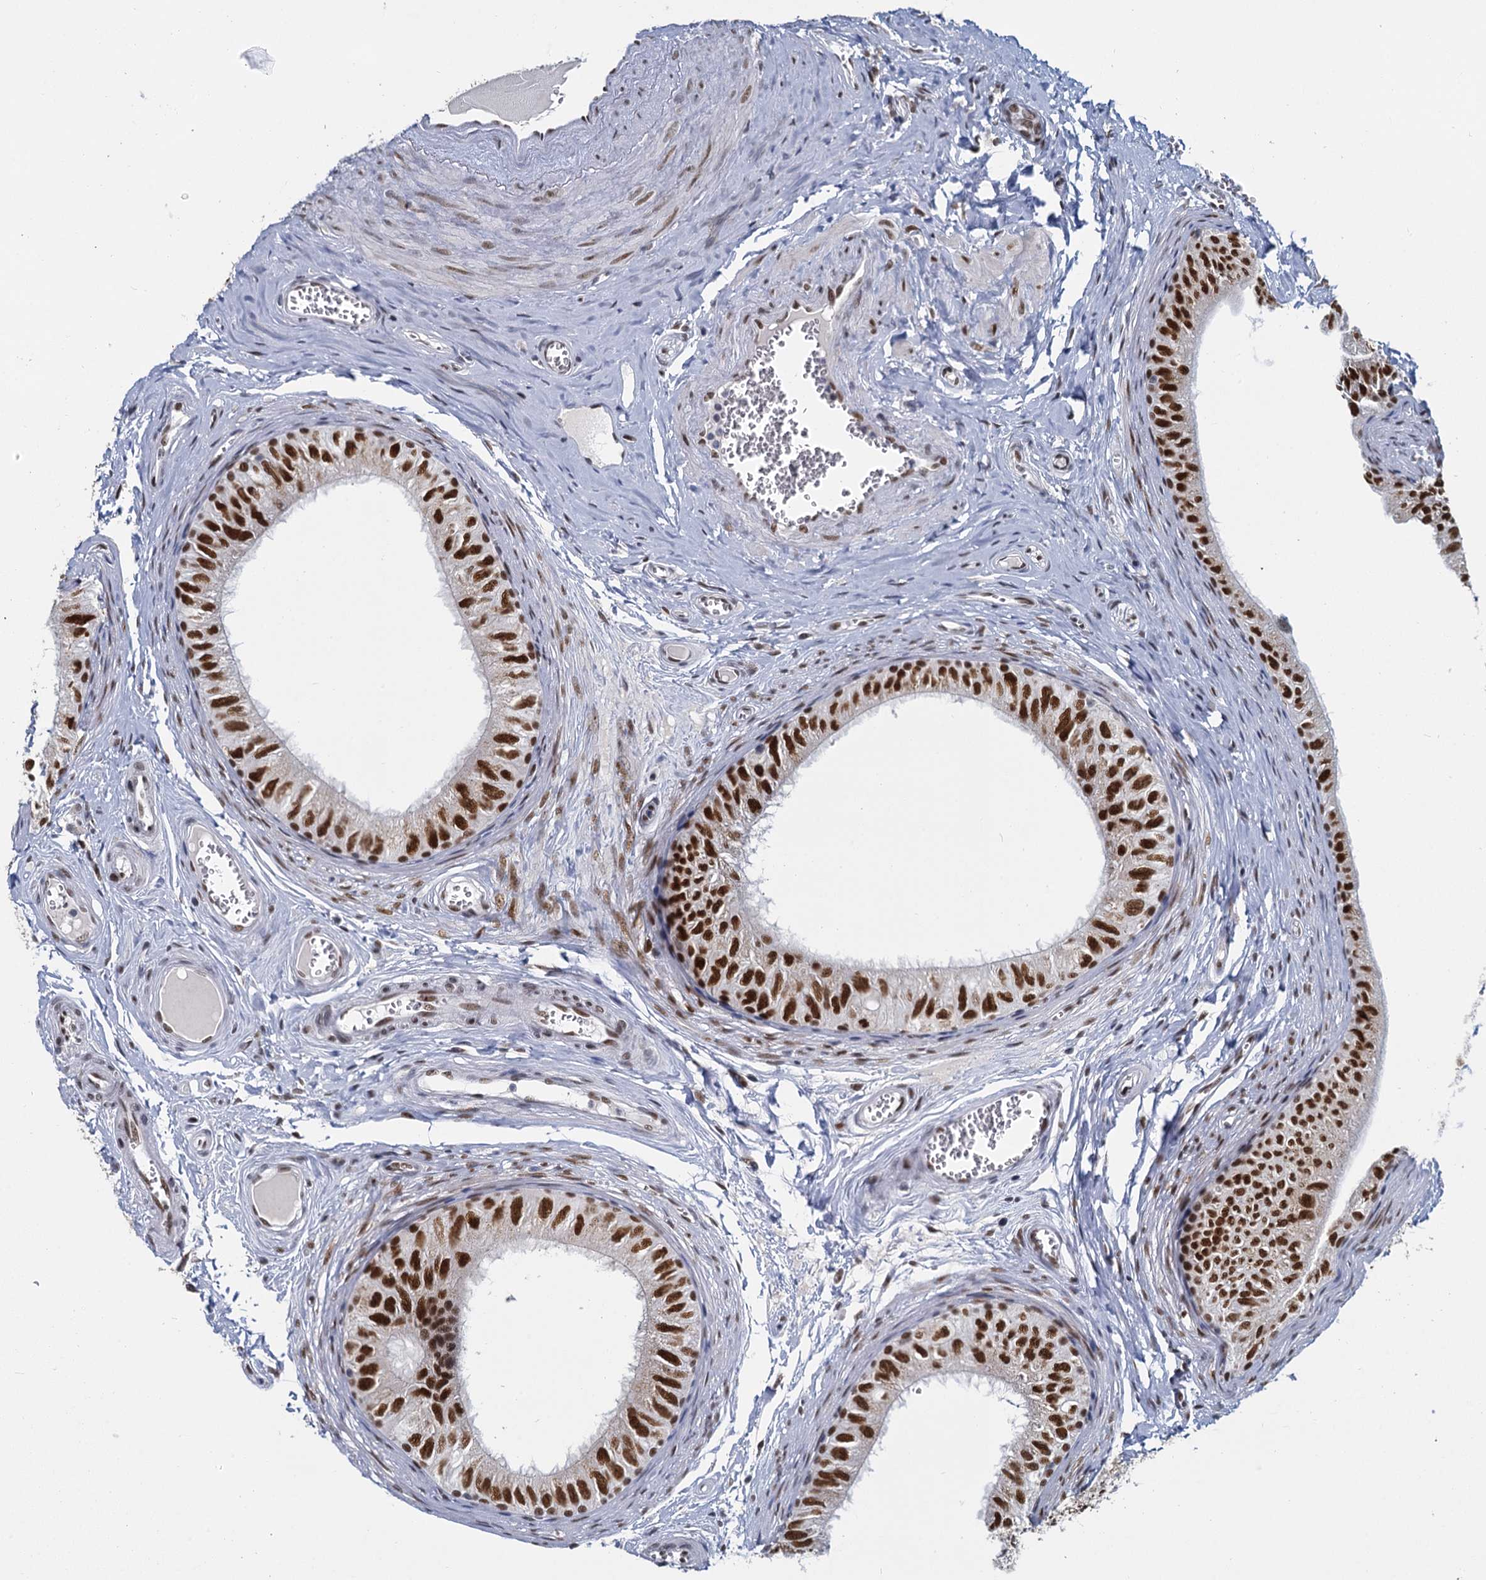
{"staining": {"intensity": "strong", "quantity": ">75%", "location": "nuclear"}, "tissue": "epididymis", "cell_type": "Glandular cells", "image_type": "normal", "snomed": [{"axis": "morphology", "description": "Normal tissue, NOS"}, {"axis": "topography", "description": "Epididymis"}], "caption": "High-power microscopy captured an immunohistochemistry (IHC) photomicrograph of unremarkable epididymis, revealing strong nuclear positivity in about >75% of glandular cells. Nuclei are stained in blue.", "gene": "RPRD1A", "patient": {"sex": "male", "age": 42}}